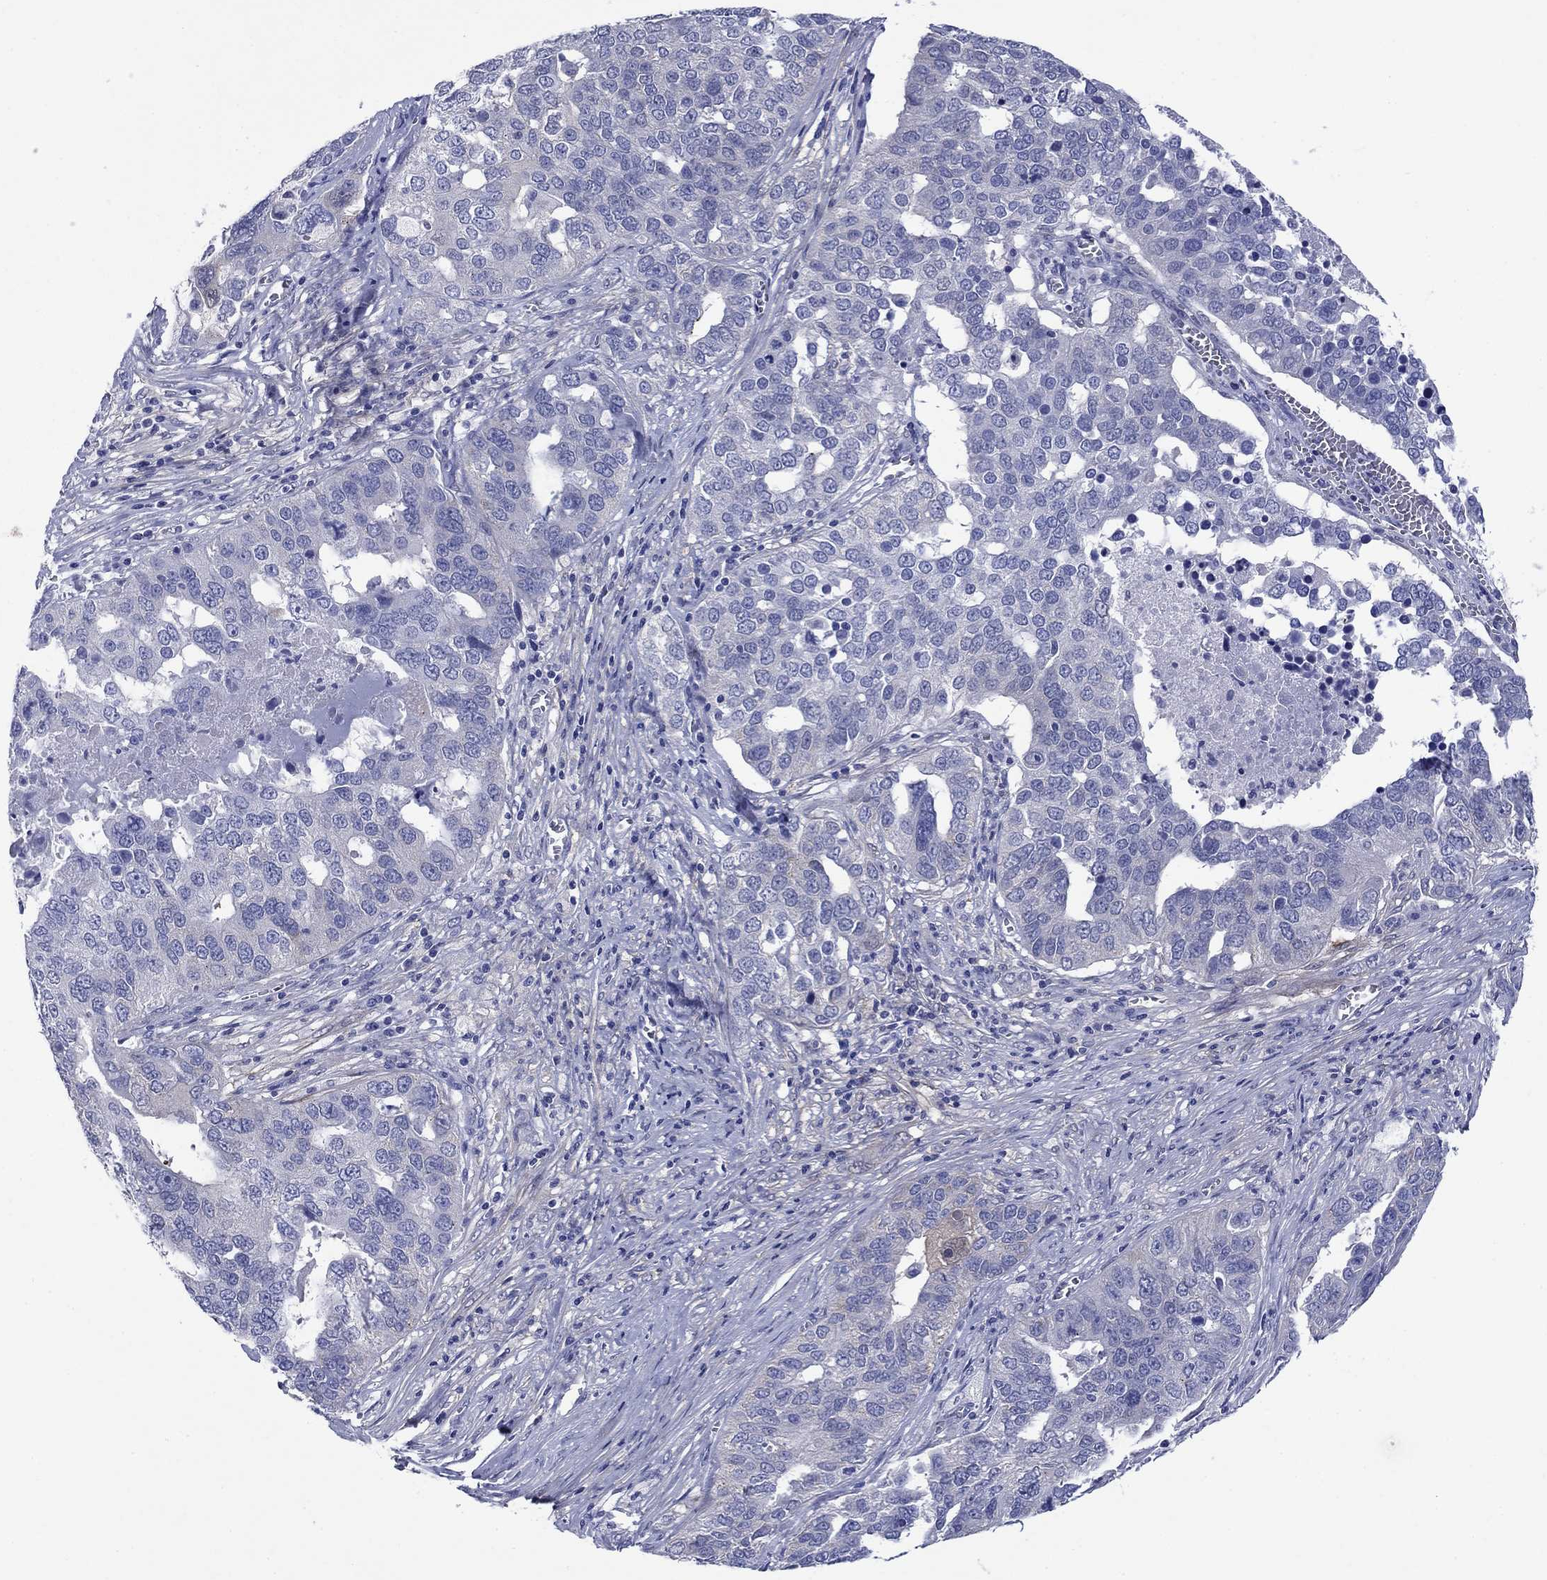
{"staining": {"intensity": "negative", "quantity": "none", "location": "none"}, "tissue": "ovarian cancer", "cell_type": "Tumor cells", "image_type": "cancer", "snomed": [{"axis": "morphology", "description": "Carcinoma, endometroid"}, {"axis": "topography", "description": "Soft tissue"}, {"axis": "topography", "description": "Ovary"}], "caption": "This is an IHC photomicrograph of human ovarian cancer. There is no positivity in tumor cells.", "gene": "SULT2B1", "patient": {"sex": "female", "age": 52}}